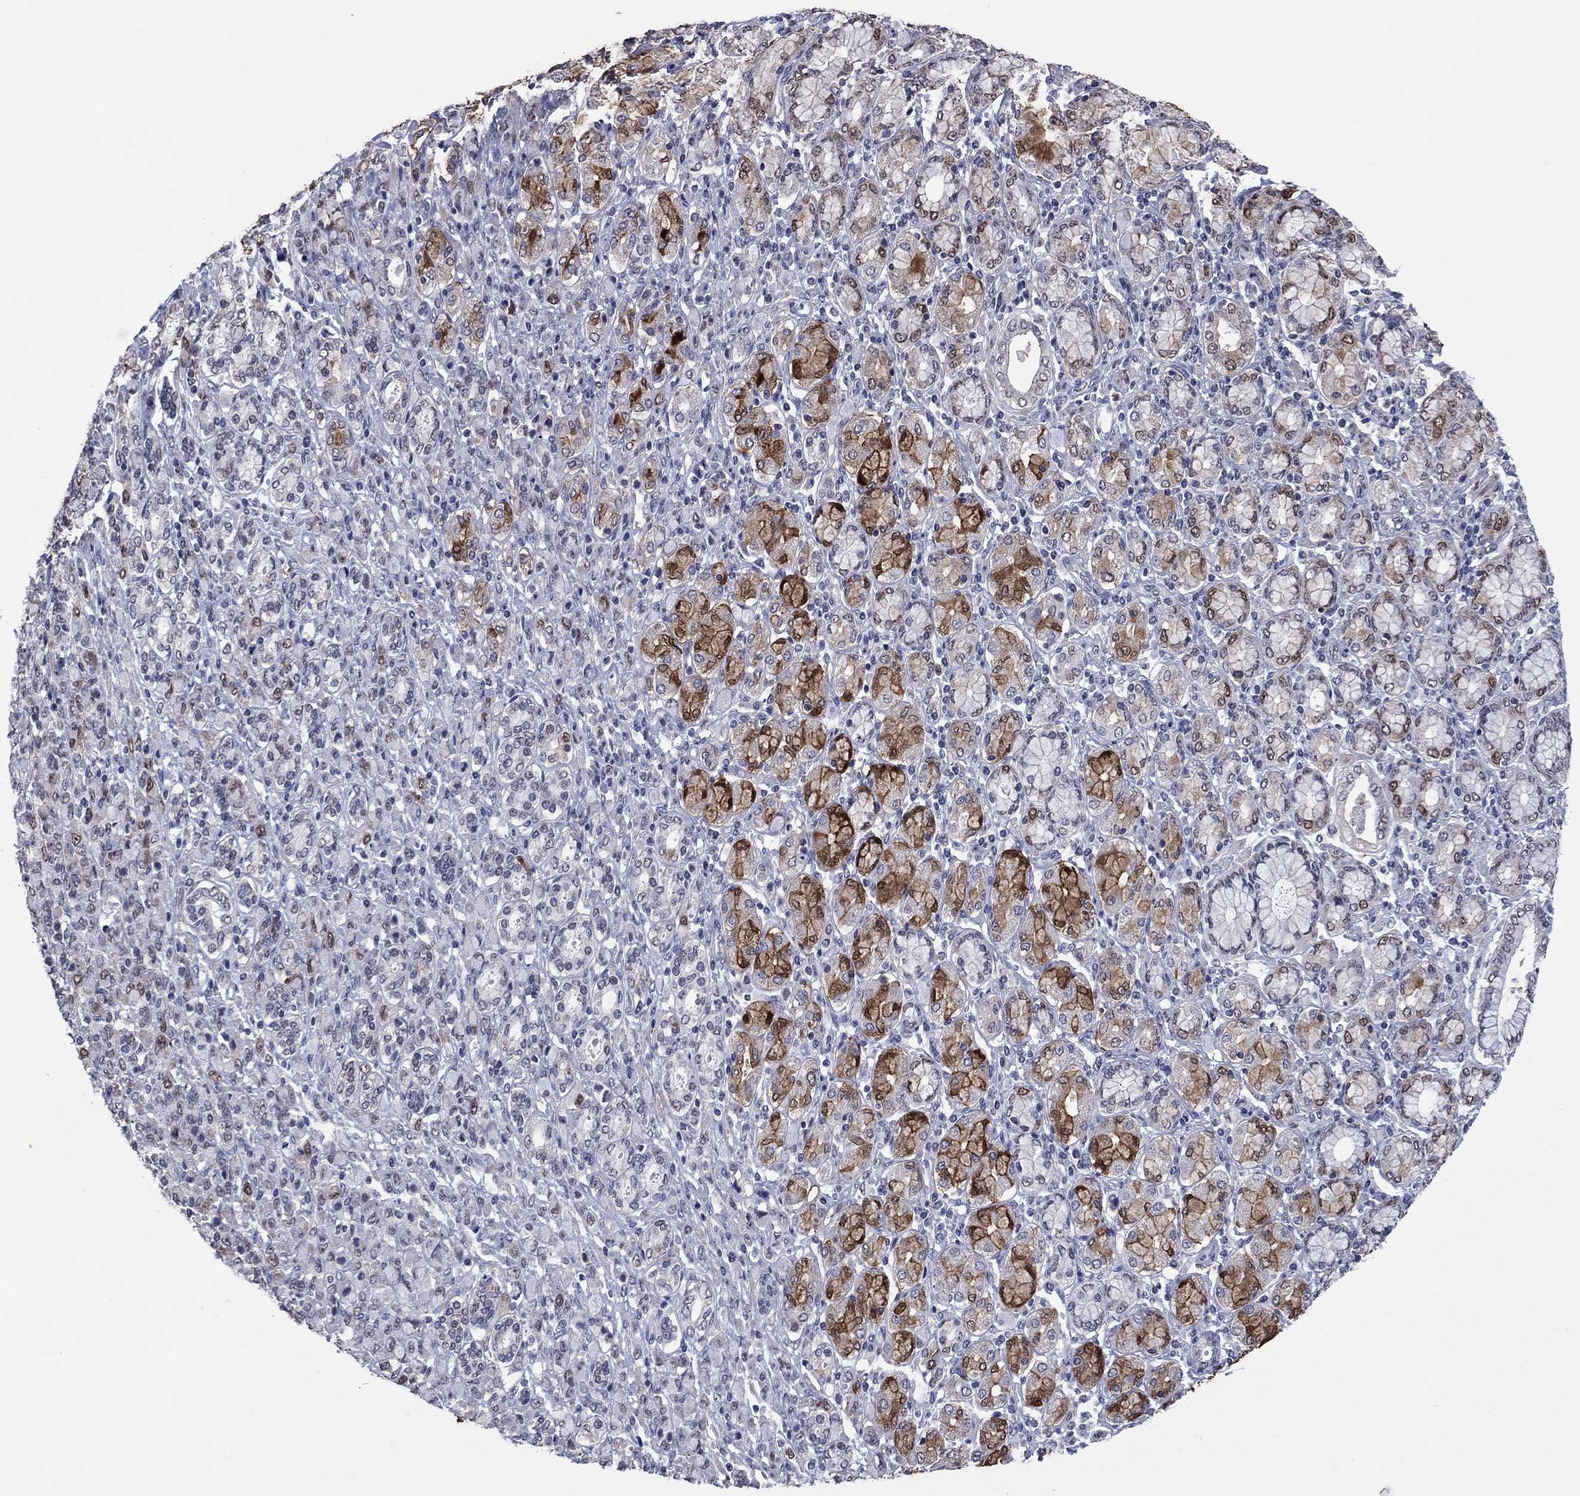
{"staining": {"intensity": "weak", "quantity": "25%-75%", "location": "nuclear"}, "tissue": "stomach cancer", "cell_type": "Tumor cells", "image_type": "cancer", "snomed": [{"axis": "morphology", "description": "Normal tissue, NOS"}, {"axis": "morphology", "description": "Adenocarcinoma, NOS"}, {"axis": "topography", "description": "Stomach"}], "caption": "Stomach cancer was stained to show a protein in brown. There is low levels of weak nuclear expression in about 25%-75% of tumor cells. Using DAB (brown) and hematoxylin (blue) stains, captured at high magnification using brightfield microscopy.", "gene": "TYMS", "patient": {"sex": "female", "age": 79}}